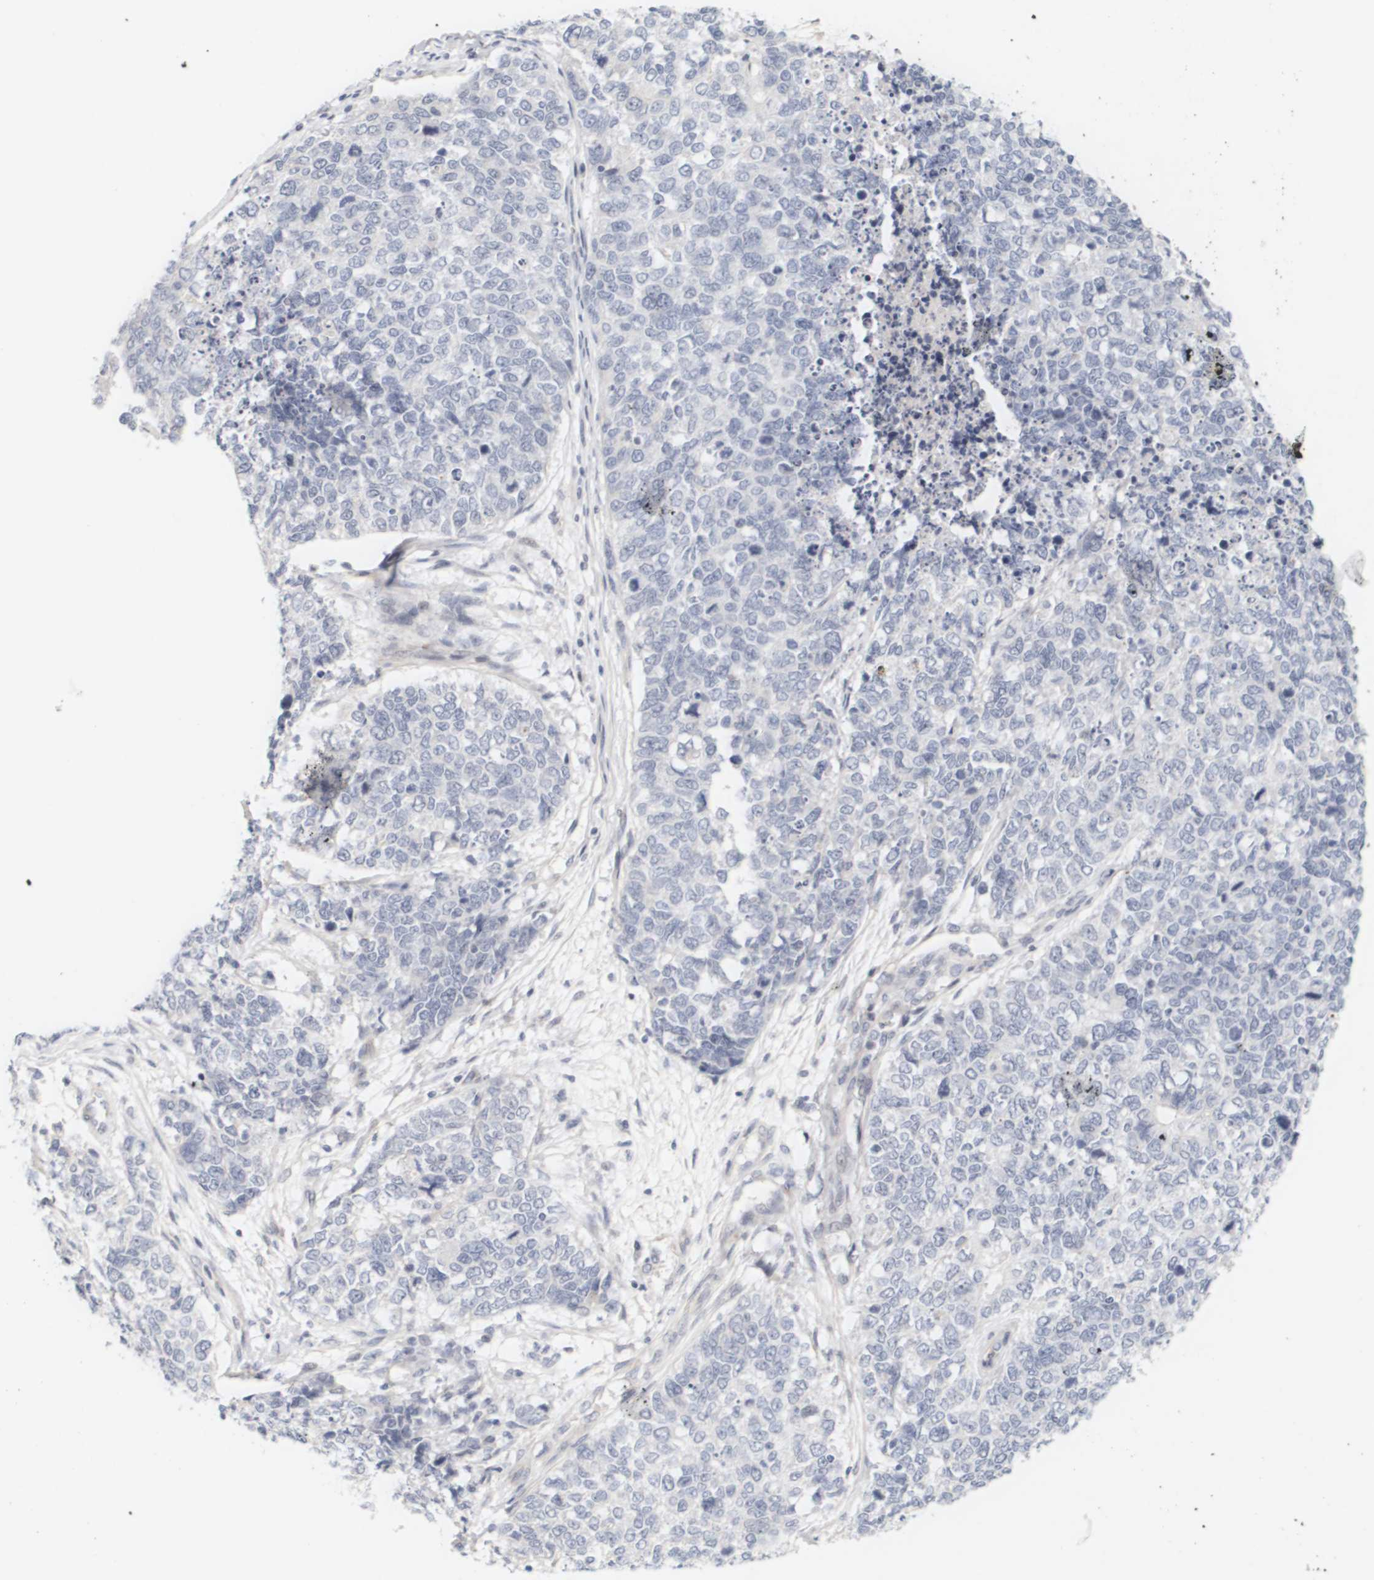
{"staining": {"intensity": "negative", "quantity": "none", "location": "none"}, "tissue": "cervical cancer", "cell_type": "Tumor cells", "image_type": "cancer", "snomed": [{"axis": "morphology", "description": "Squamous cell carcinoma, NOS"}, {"axis": "topography", "description": "Cervix"}], "caption": "Protein analysis of cervical squamous cell carcinoma demonstrates no significant positivity in tumor cells. Nuclei are stained in blue.", "gene": "CYB561", "patient": {"sex": "female", "age": 63}}